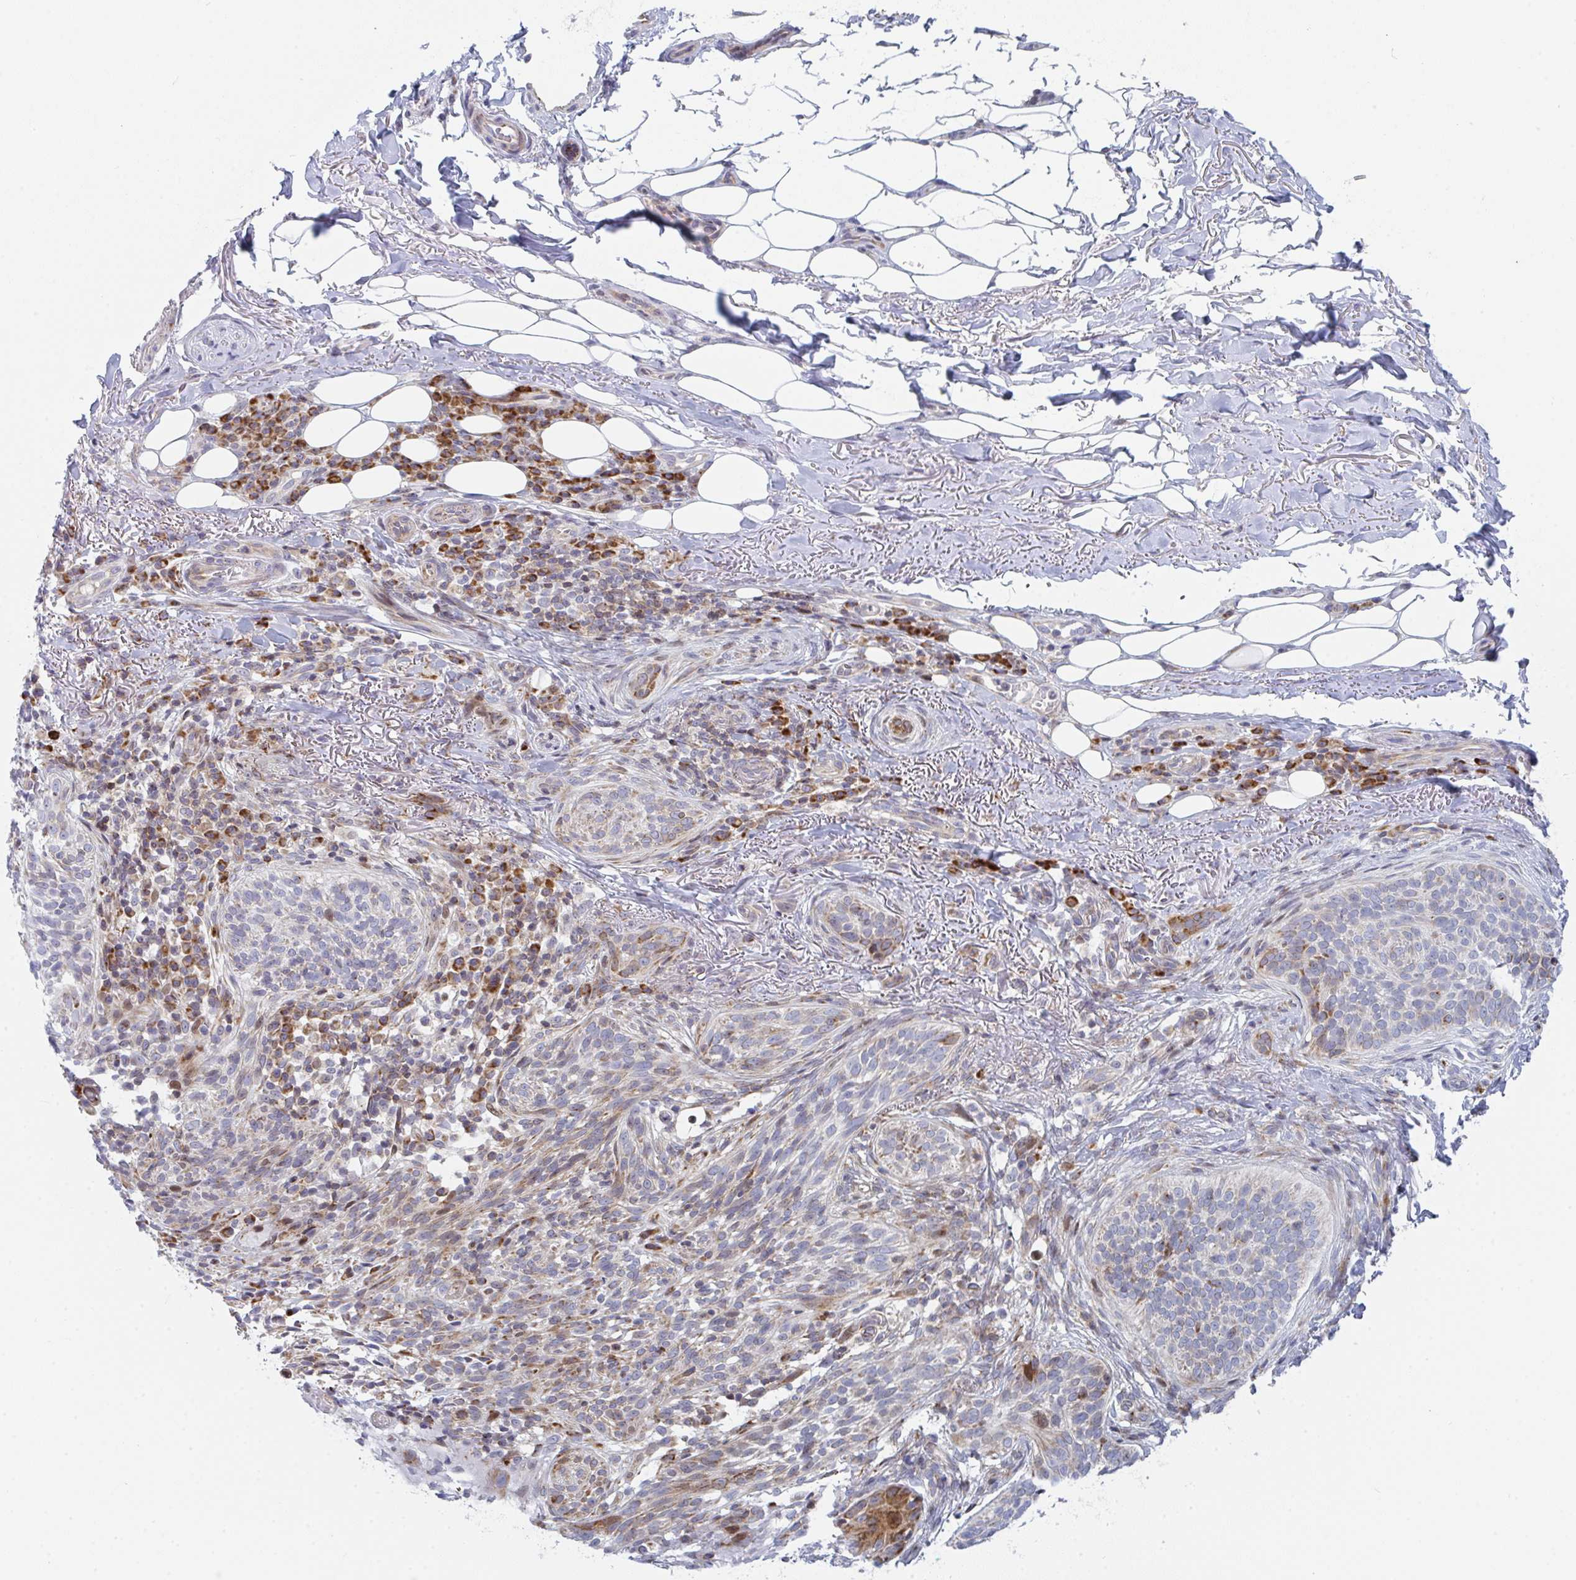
{"staining": {"intensity": "negative", "quantity": "none", "location": "none"}, "tissue": "skin cancer", "cell_type": "Tumor cells", "image_type": "cancer", "snomed": [{"axis": "morphology", "description": "Basal cell carcinoma"}, {"axis": "topography", "description": "Skin"}, {"axis": "topography", "description": "Skin of head"}], "caption": "Skin basal cell carcinoma stained for a protein using immunohistochemistry shows no positivity tumor cells.", "gene": "PRKCH", "patient": {"sex": "male", "age": 62}}